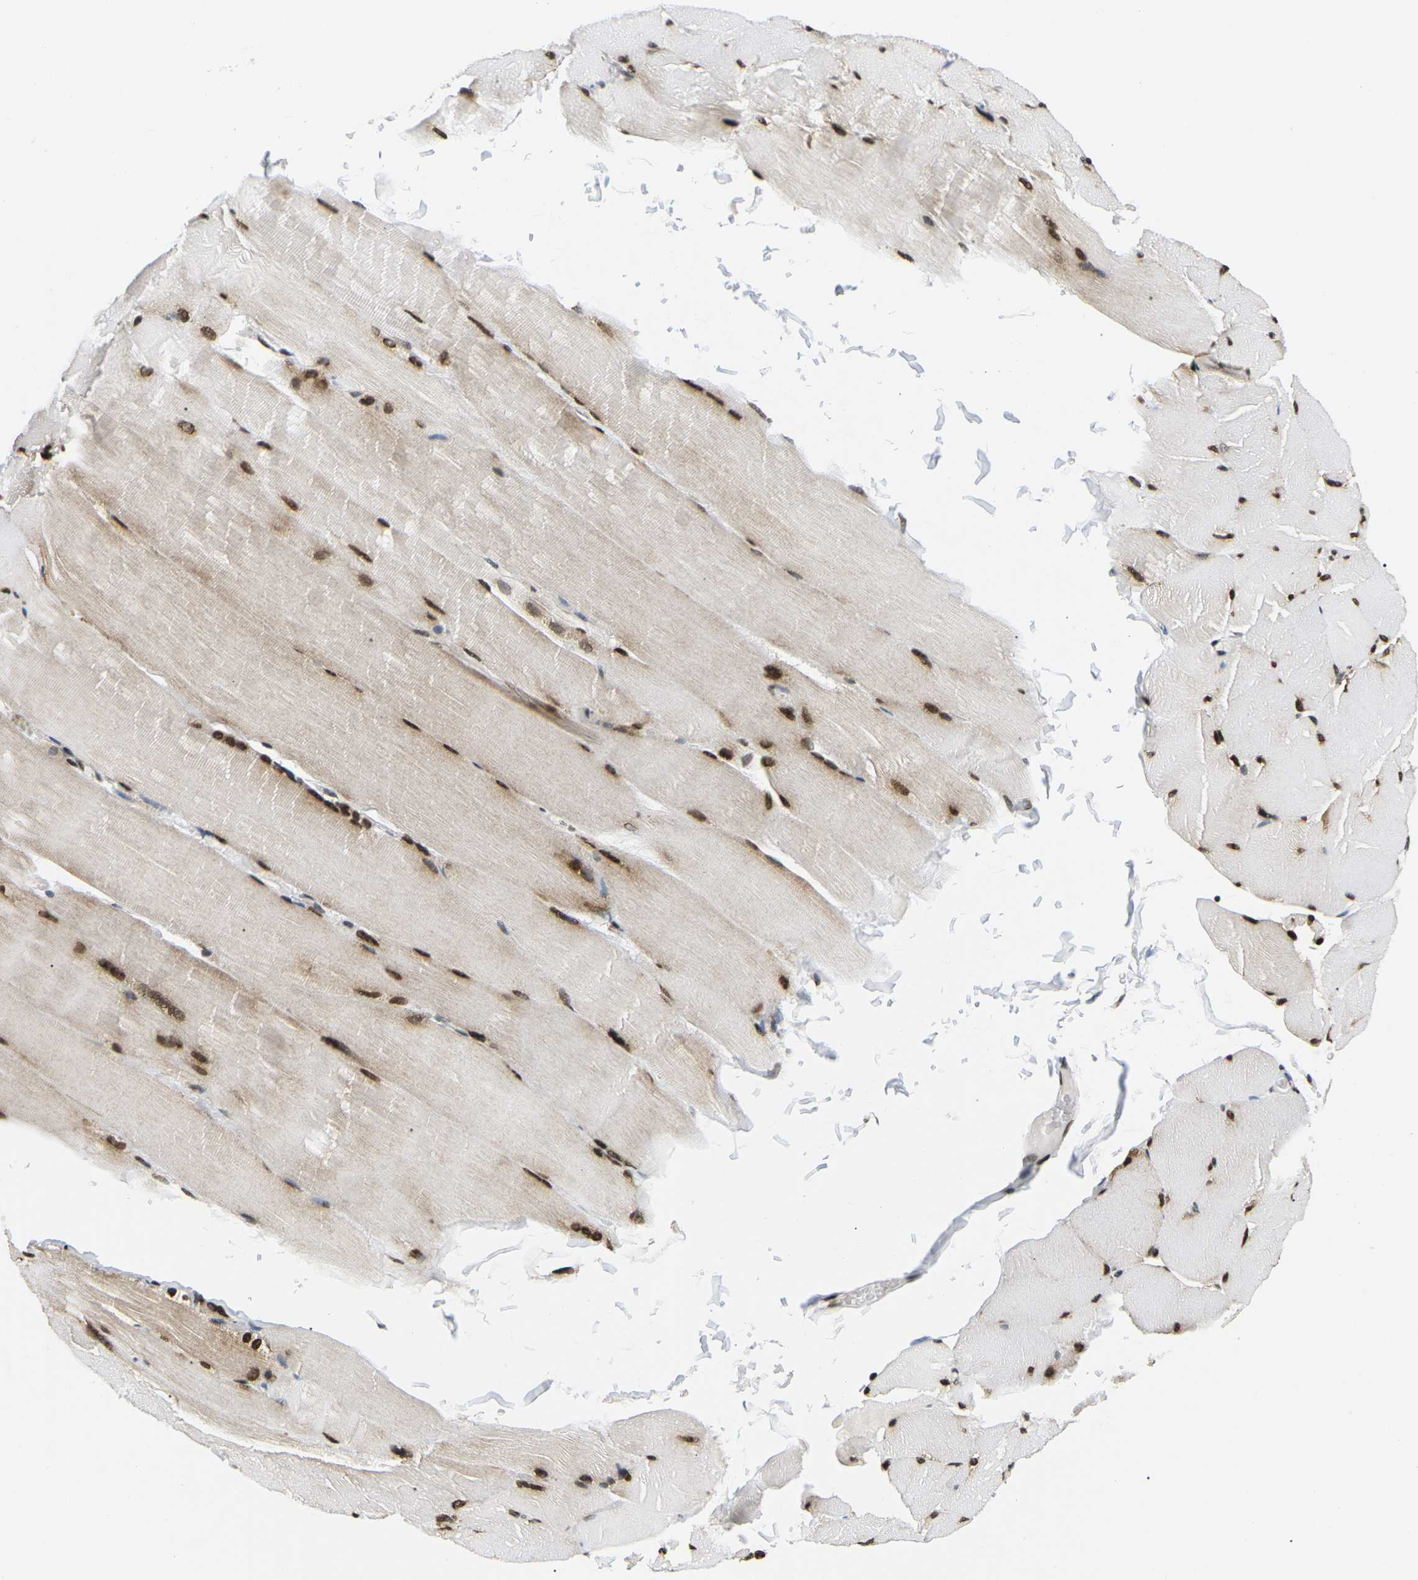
{"staining": {"intensity": "strong", "quantity": ">75%", "location": "nuclear"}, "tissue": "skeletal muscle", "cell_type": "Myocytes", "image_type": "normal", "snomed": [{"axis": "morphology", "description": "Normal tissue, NOS"}, {"axis": "topography", "description": "Skin"}, {"axis": "topography", "description": "Skeletal muscle"}], "caption": "A high-resolution micrograph shows IHC staining of benign skeletal muscle, which exhibits strong nuclear expression in approximately >75% of myocytes.", "gene": "CELF1", "patient": {"sex": "male", "age": 83}}